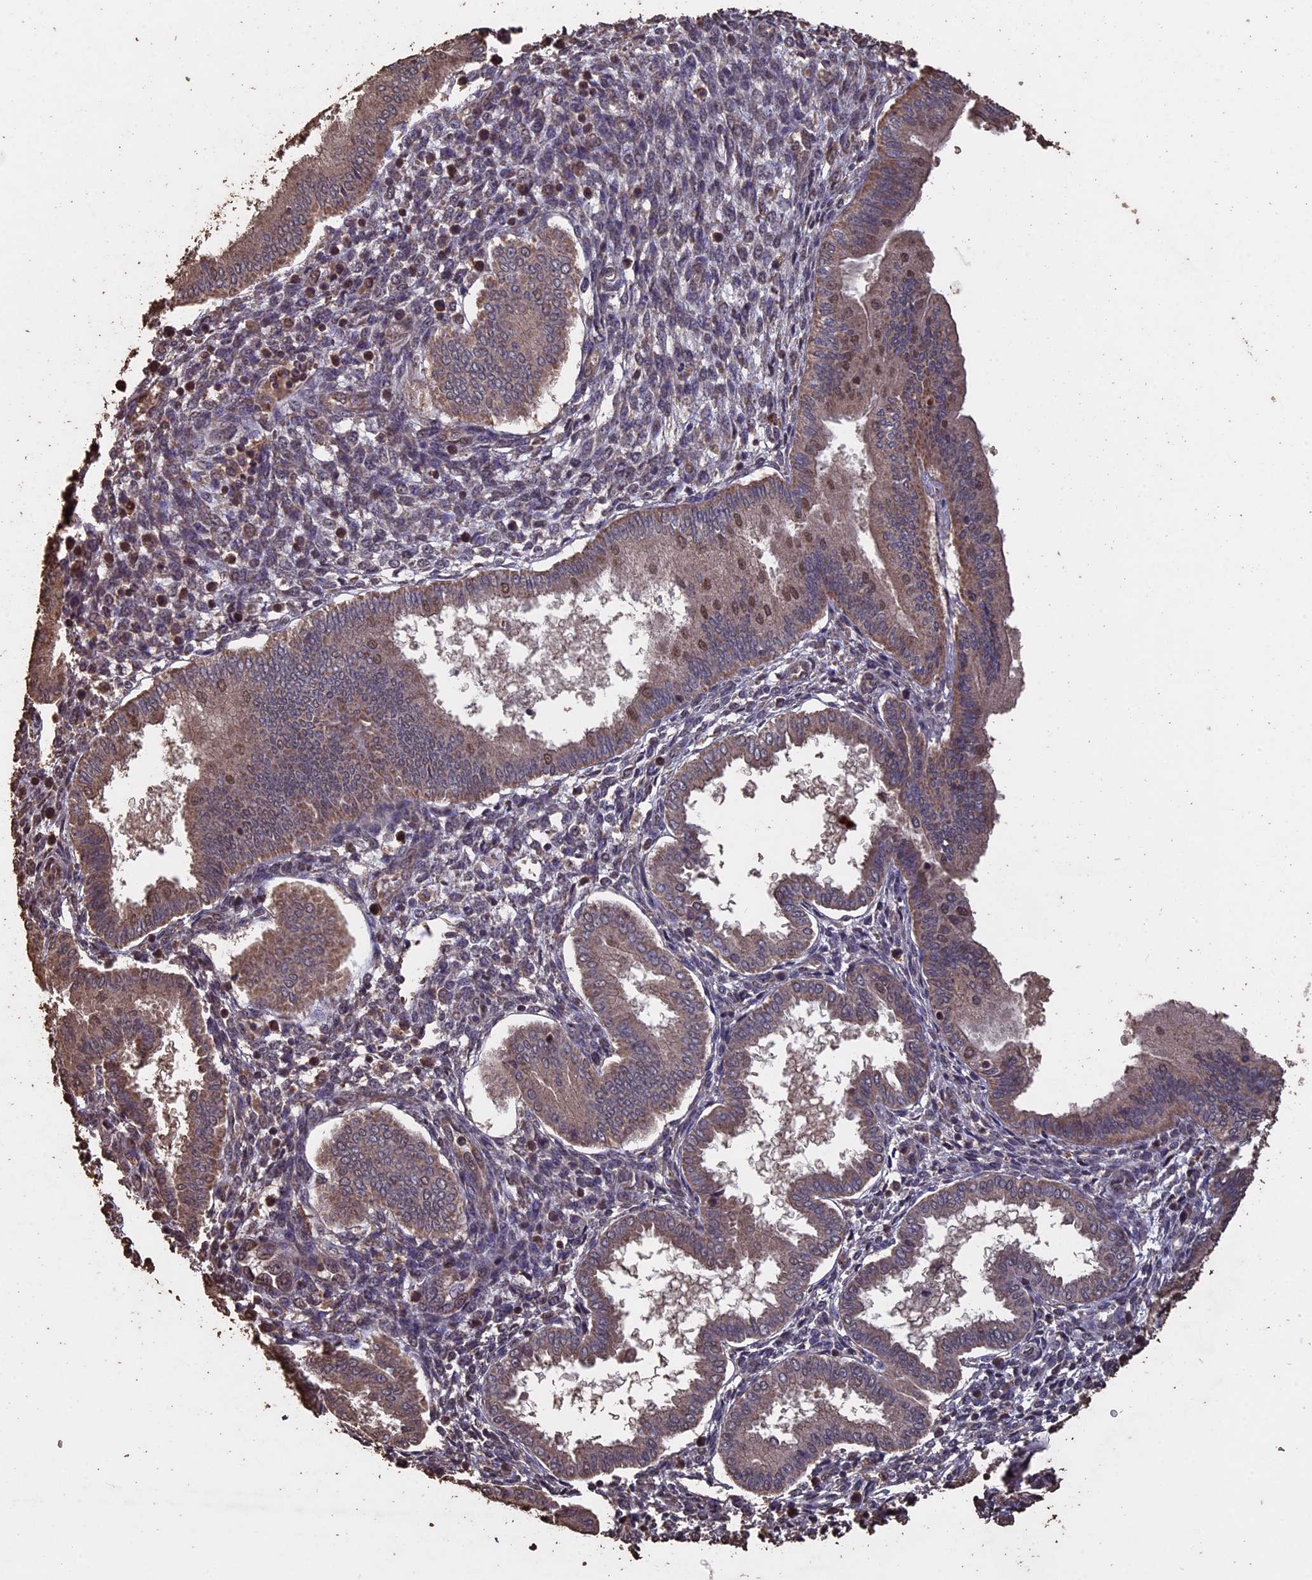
{"staining": {"intensity": "moderate", "quantity": "<25%", "location": "cytoplasmic/membranous"}, "tissue": "endometrium", "cell_type": "Cells in endometrial stroma", "image_type": "normal", "snomed": [{"axis": "morphology", "description": "Normal tissue, NOS"}, {"axis": "topography", "description": "Endometrium"}], "caption": "The micrograph exhibits immunohistochemical staining of normal endometrium. There is moderate cytoplasmic/membranous positivity is present in approximately <25% of cells in endometrial stroma.", "gene": "HUNK", "patient": {"sex": "female", "age": 24}}